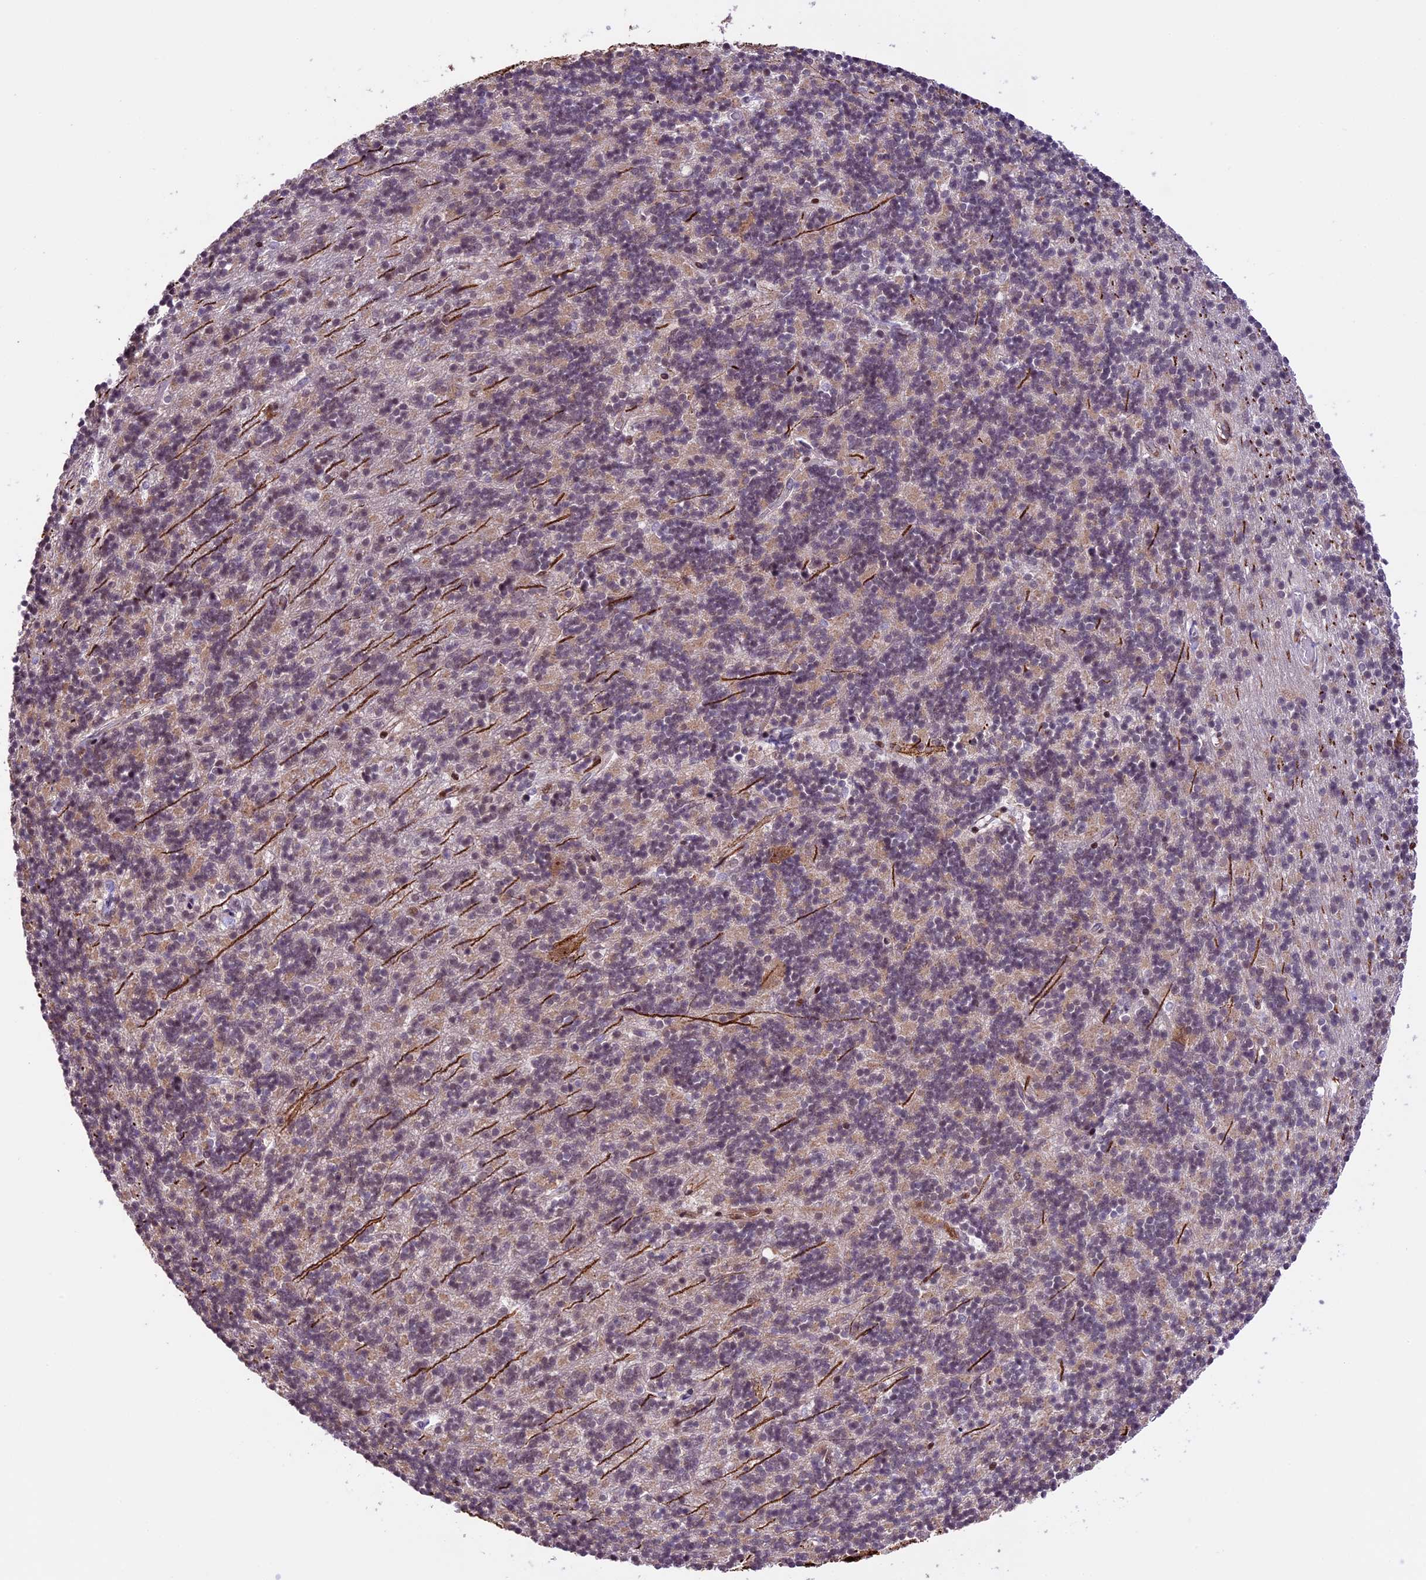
{"staining": {"intensity": "weak", "quantity": "25%-75%", "location": "cytoplasmic/membranous"}, "tissue": "cerebellum", "cell_type": "Cells in granular layer", "image_type": "normal", "snomed": [{"axis": "morphology", "description": "Normal tissue, NOS"}, {"axis": "topography", "description": "Cerebellum"}], "caption": "This image exhibits unremarkable cerebellum stained with IHC to label a protein in brown. The cytoplasmic/membranous of cells in granular layer show weak positivity for the protein. Nuclei are counter-stained blue.", "gene": "DHX38", "patient": {"sex": "male", "age": 54}}